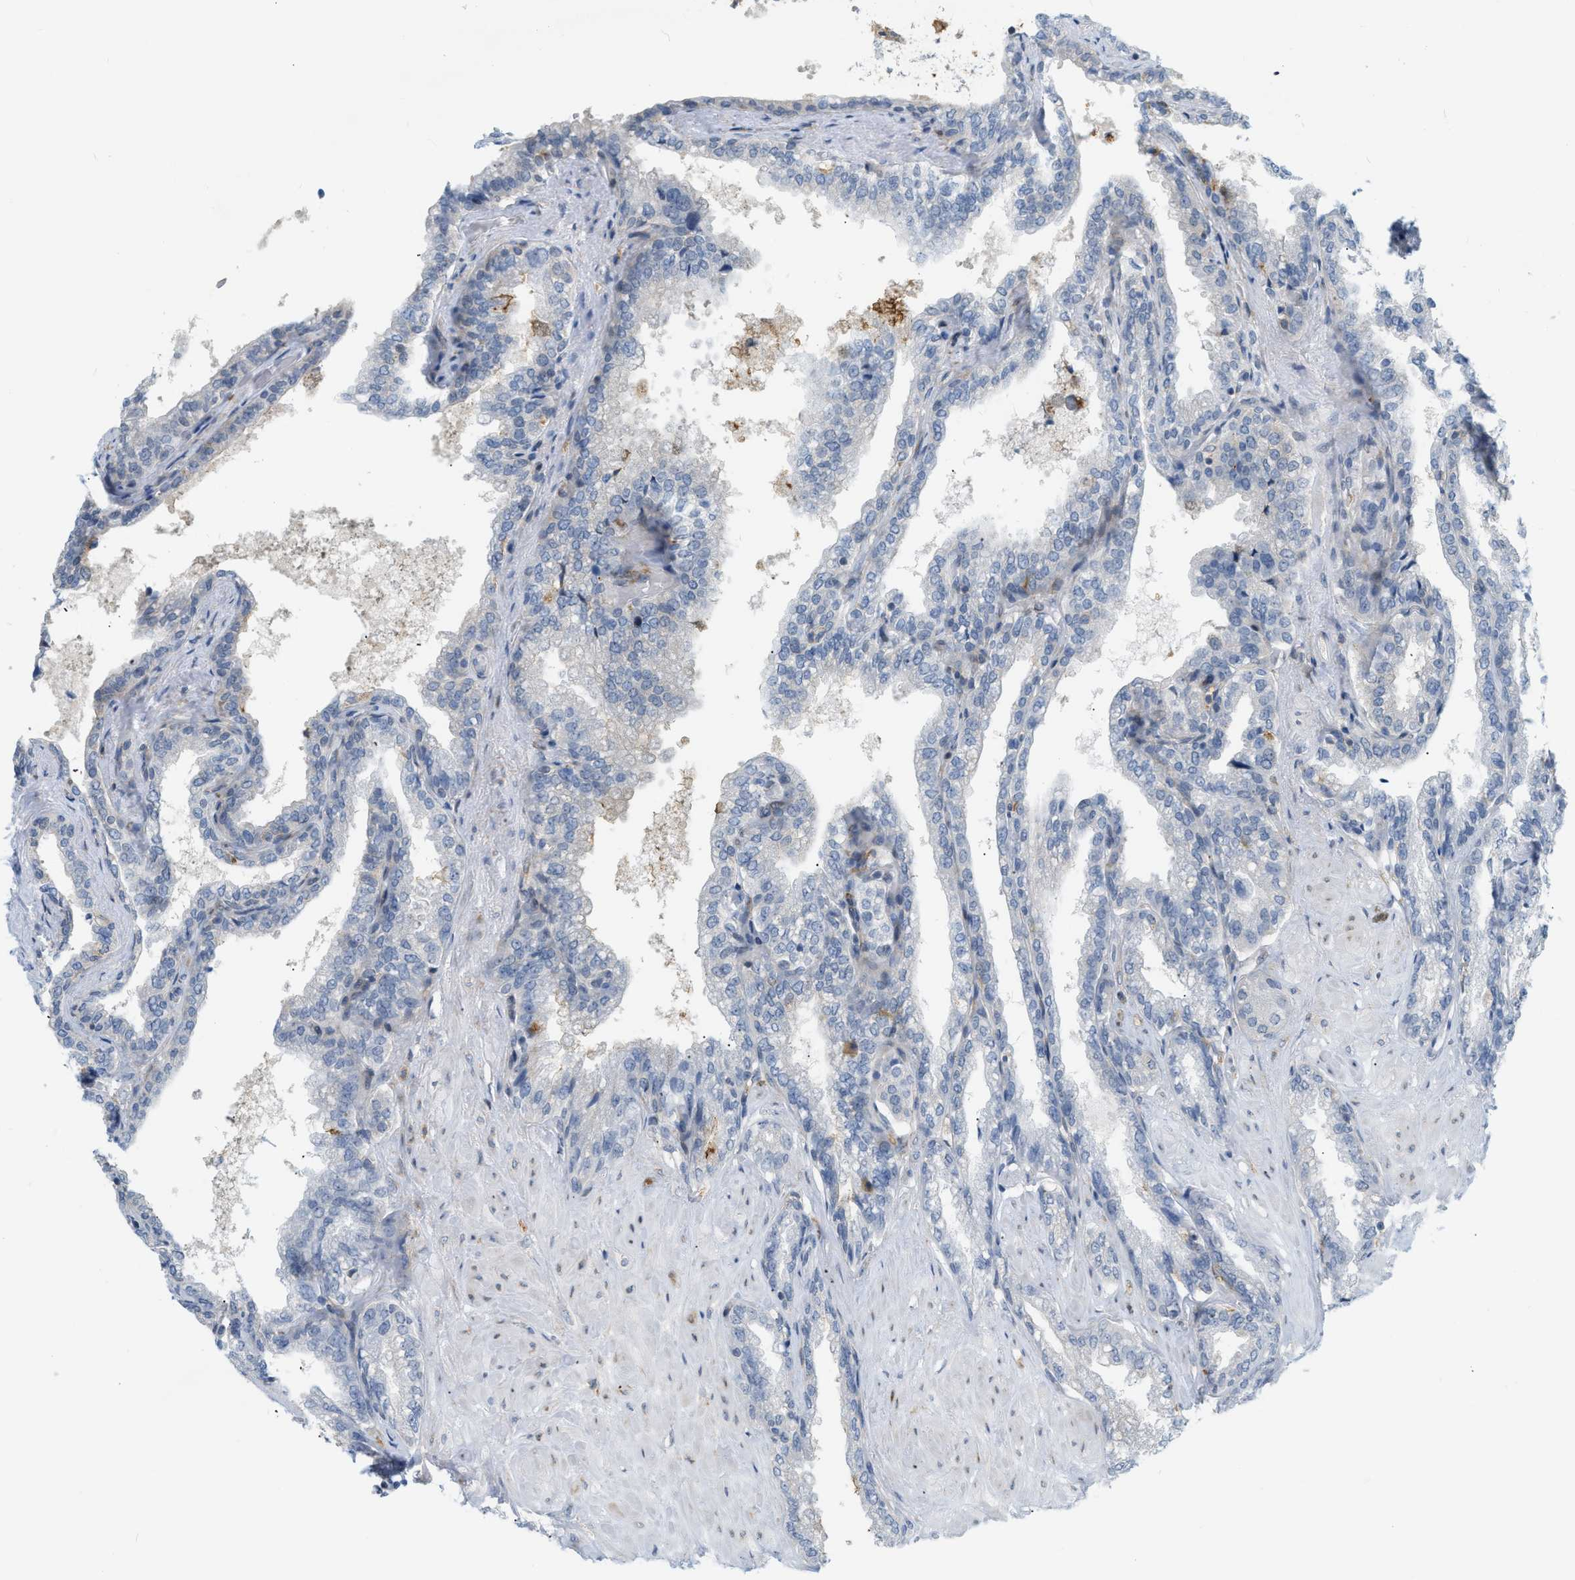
{"staining": {"intensity": "negative", "quantity": "none", "location": "none"}, "tissue": "seminal vesicle", "cell_type": "Glandular cells", "image_type": "normal", "snomed": [{"axis": "morphology", "description": "Normal tissue, NOS"}, {"axis": "topography", "description": "Seminal veicle"}], "caption": "Micrograph shows no protein staining in glandular cells of benign seminal vesicle.", "gene": "ZNF408", "patient": {"sex": "male", "age": 46}}